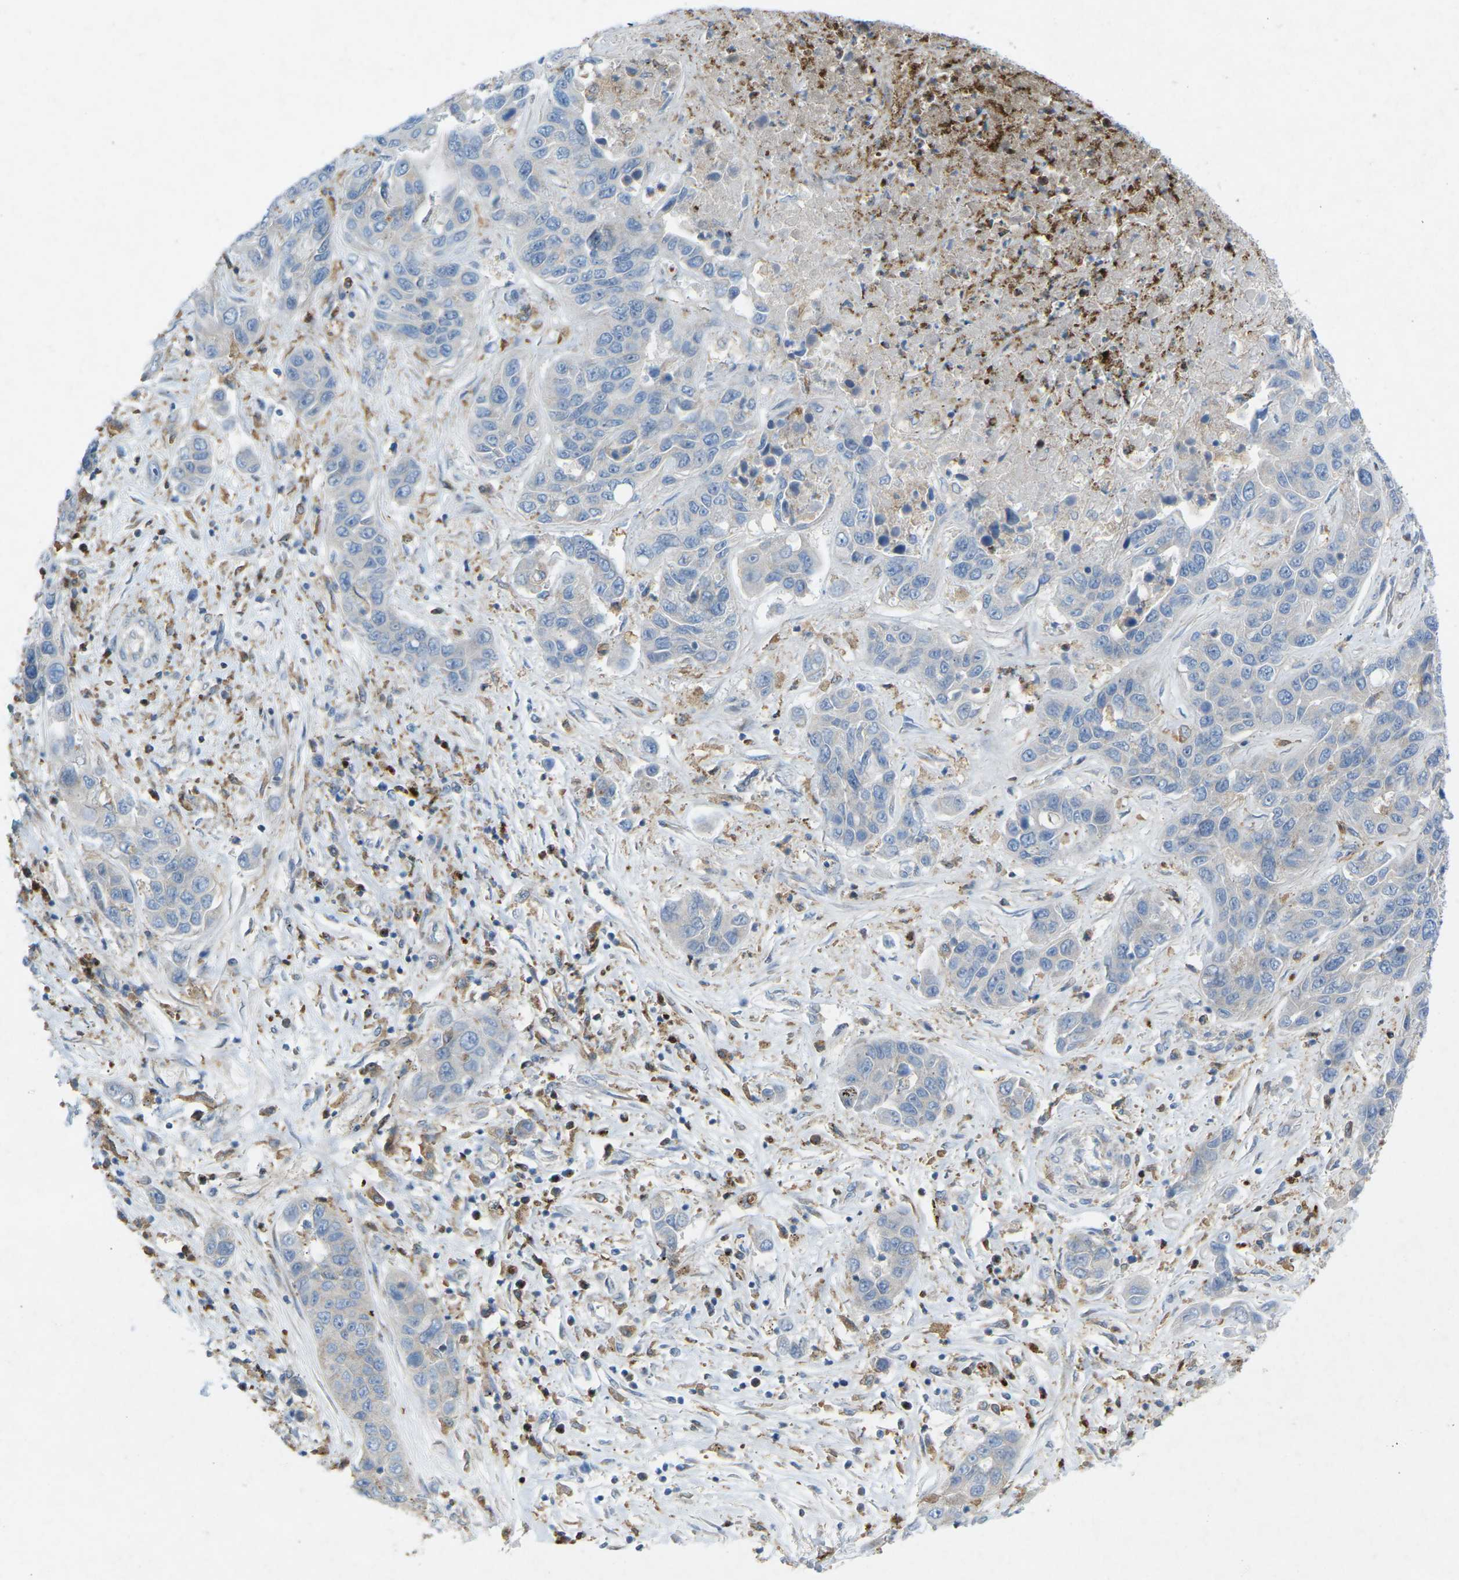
{"staining": {"intensity": "negative", "quantity": "none", "location": "none"}, "tissue": "liver cancer", "cell_type": "Tumor cells", "image_type": "cancer", "snomed": [{"axis": "morphology", "description": "Cholangiocarcinoma"}, {"axis": "topography", "description": "Liver"}], "caption": "Histopathology image shows no significant protein staining in tumor cells of cholangiocarcinoma (liver).", "gene": "STK11", "patient": {"sex": "female", "age": 52}}